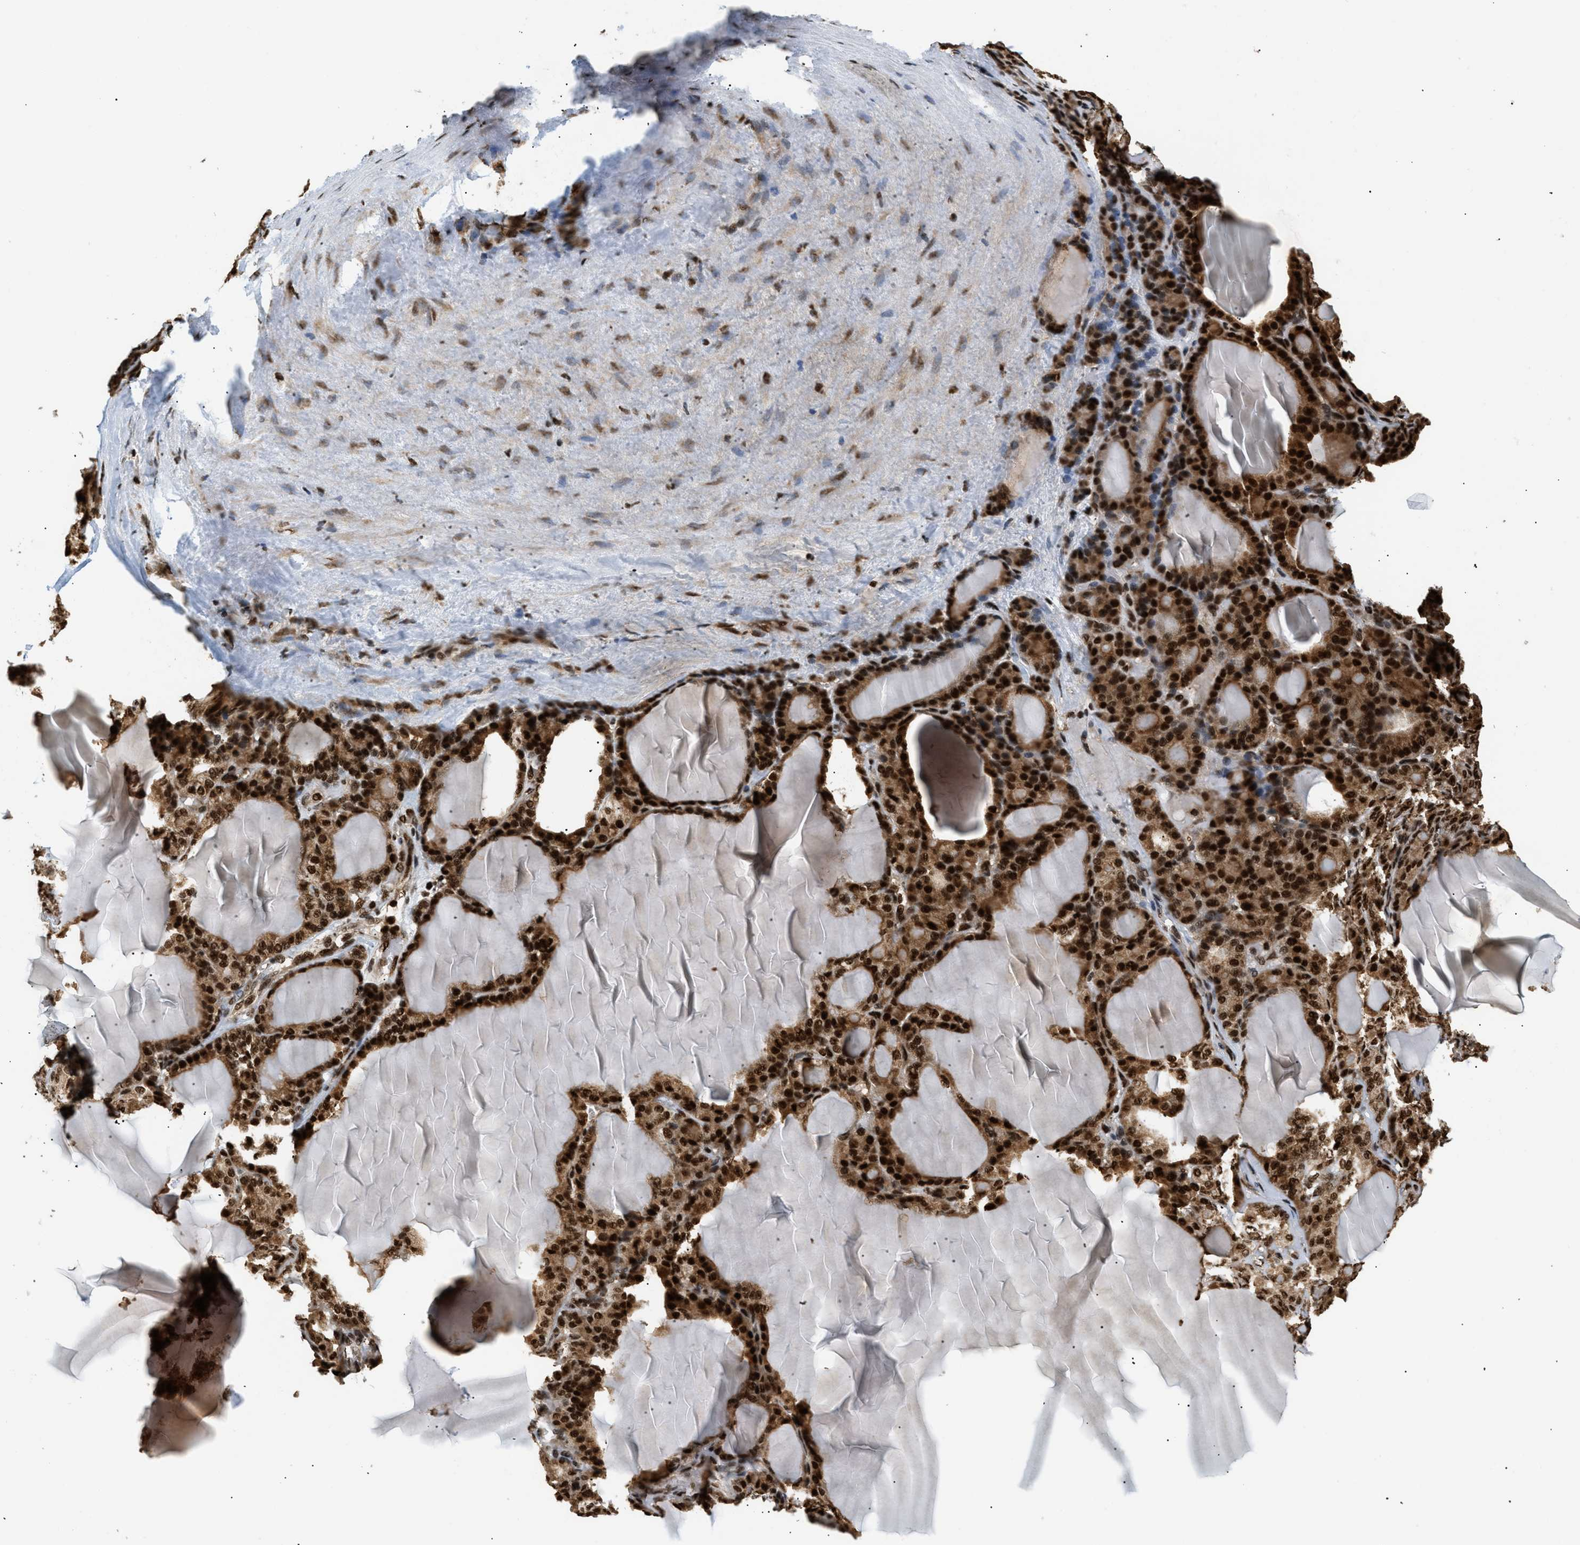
{"staining": {"intensity": "strong", "quantity": ">75%", "location": "cytoplasmic/membranous,nuclear"}, "tissue": "thyroid gland", "cell_type": "Glandular cells", "image_type": "normal", "snomed": [{"axis": "morphology", "description": "Normal tissue, NOS"}, {"axis": "topography", "description": "Thyroid gland"}], "caption": "The image exhibits immunohistochemical staining of unremarkable thyroid gland. There is strong cytoplasmic/membranous,nuclear staining is identified in about >75% of glandular cells. Nuclei are stained in blue.", "gene": "RBM5", "patient": {"sex": "female", "age": 28}}